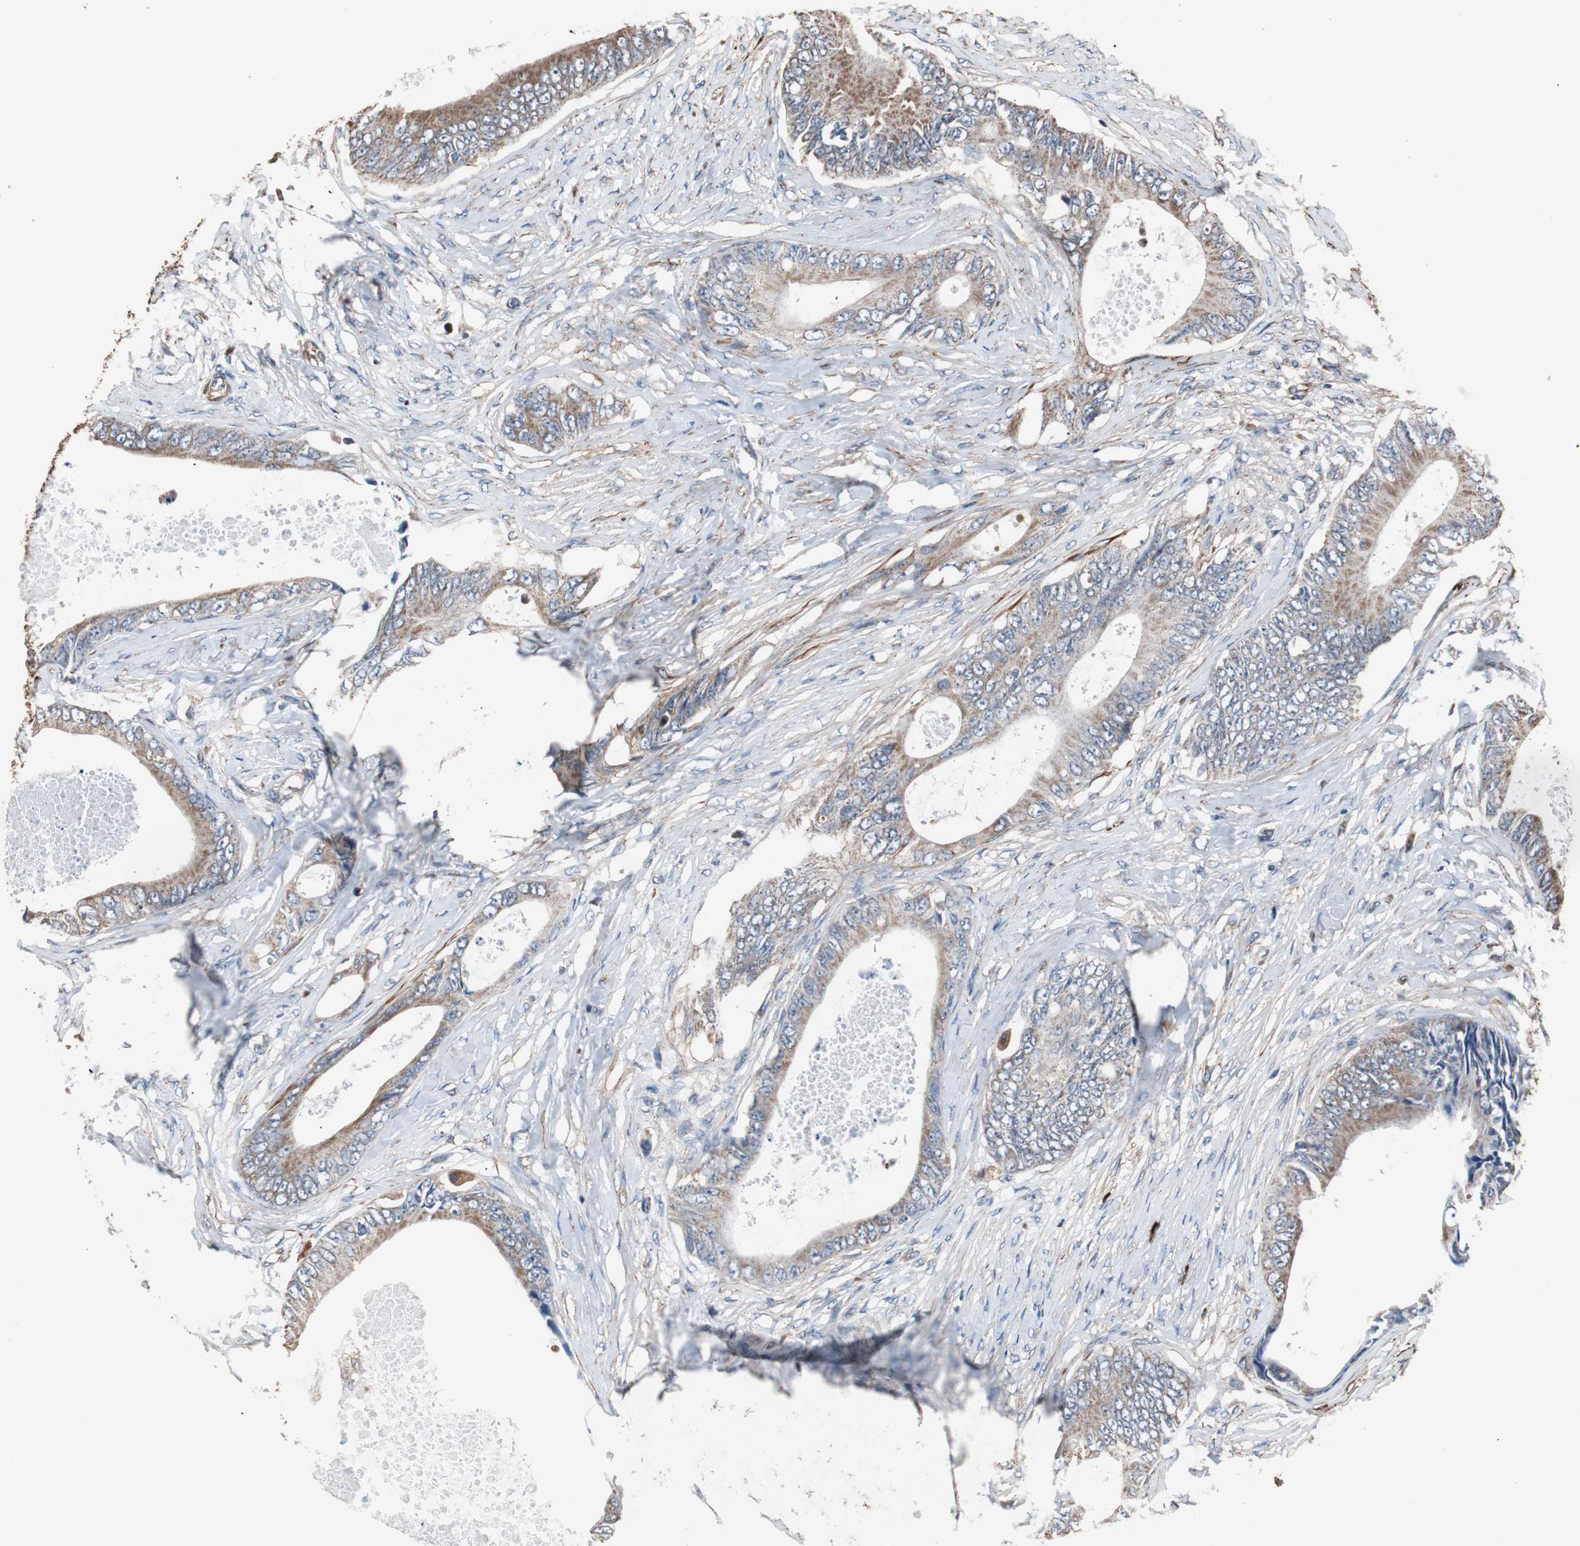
{"staining": {"intensity": "moderate", "quantity": "25%-75%", "location": "cytoplasmic/membranous"}, "tissue": "colorectal cancer", "cell_type": "Tumor cells", "image_type": "cancer", "snomed": [{"axis": "morphology", "description": "Normal tissue, NOS"}, {"axis": "morphology", "description": "Adenocarcinoma, NOS"}, {"axis": "topography", "description": "Rectum"}, {"axis": "topography", "description": "Peripheral nerve tissue"}], "caption": "Colorectal cancer was stained to show a protein in brown. There is medium levels of moderate cytoplasmic/membranous staining in approximately 25%-75% of tumor cells. The staining was performed using DAB to visualize the protein expression in brown, while the nuclei were stained in blue with hematoxylin (Magnification: 20x).", "gene": "PITRM1", "patient": {"sex": "female", "age": 77}}